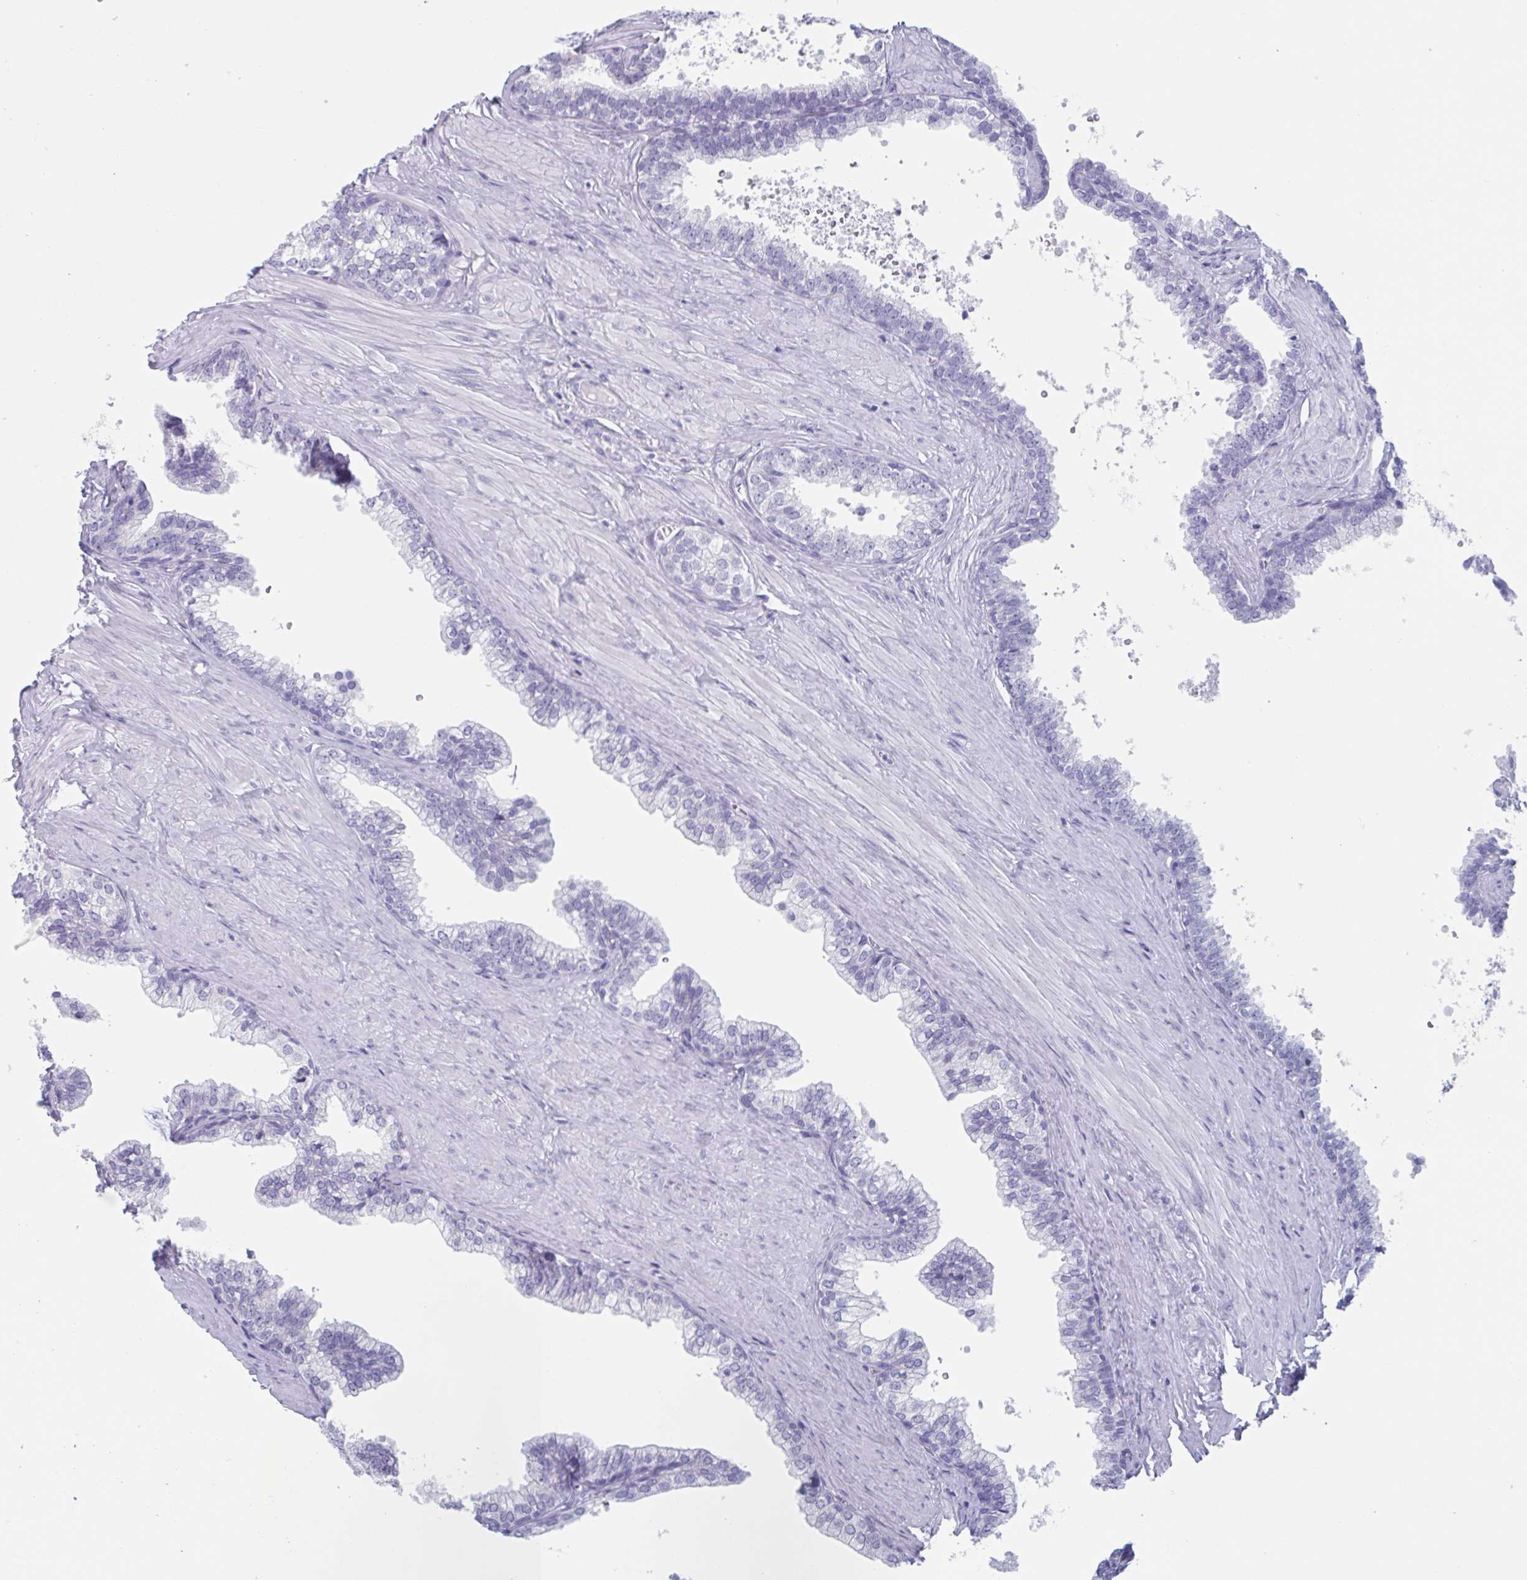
{"staining": {"intensity": "negative", "quantity": "none", "location": "none"}, "tissue": "prostate", "cell_type": "Glandular cells", "image_type": "normal", "snomed": [{"axis": "morphology", "description": "Normal tissue, NOS"}, {"axis": "topography", "description": "Prostate"}, {"axis": "topography", "description": "Peripheral nerve tissue"}], "caption": "A high-resolution image shows immunohistochemistry staining of unremarkable prostate, which displays no significant staining in glandular cells.", "gene": "HSD11B2", "patient": {"sex": "male", "age": 55}}